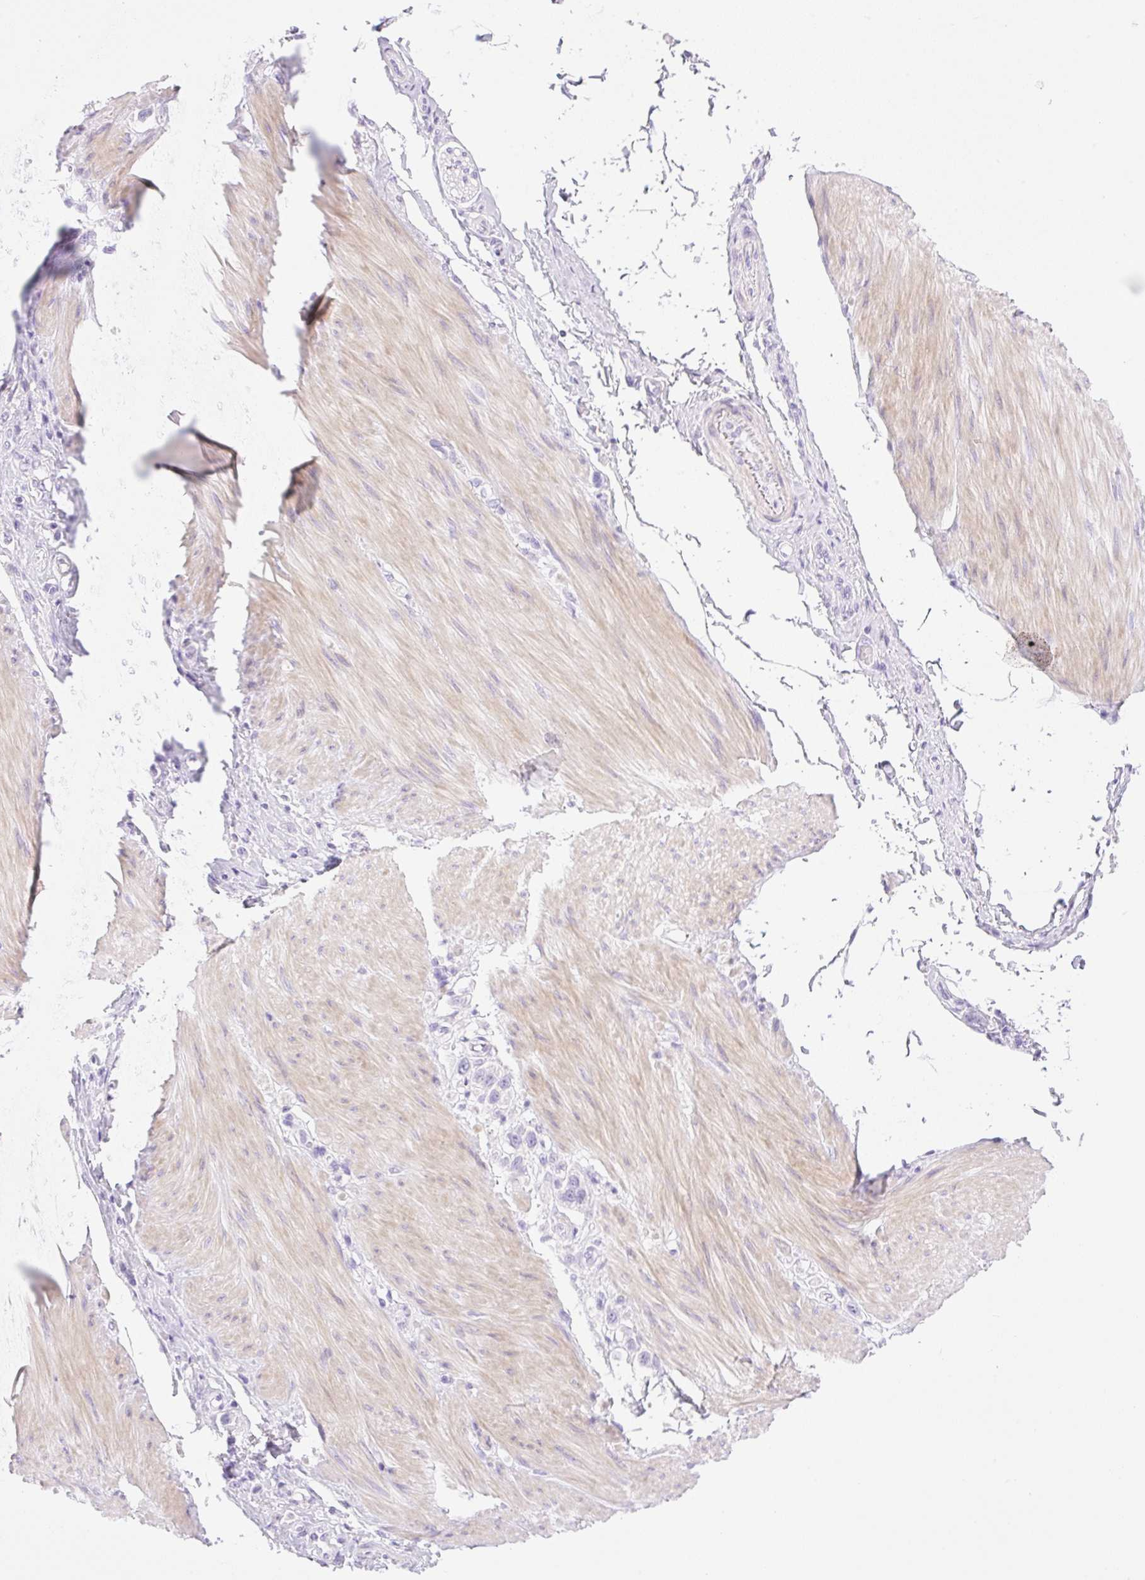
{"staining": {"intensity": "negative", "quantity": "none", "location": "none"}, "tissue": "stomach cancer", "cell_type": "Tumor cells", "image_type": "cancer", "snomed": [{"axis": "morphology", "description": "Adenocarcinoma, NOS"}, {"axis": "topography", "description": "Stomach"}], "caption": "Adenocarcinoma (stomach) was stained to show a protein in brown. There is no significant expression in tumor cells.", "gene": "PALM3", "patient": {"sex": "female", "age": 65}}